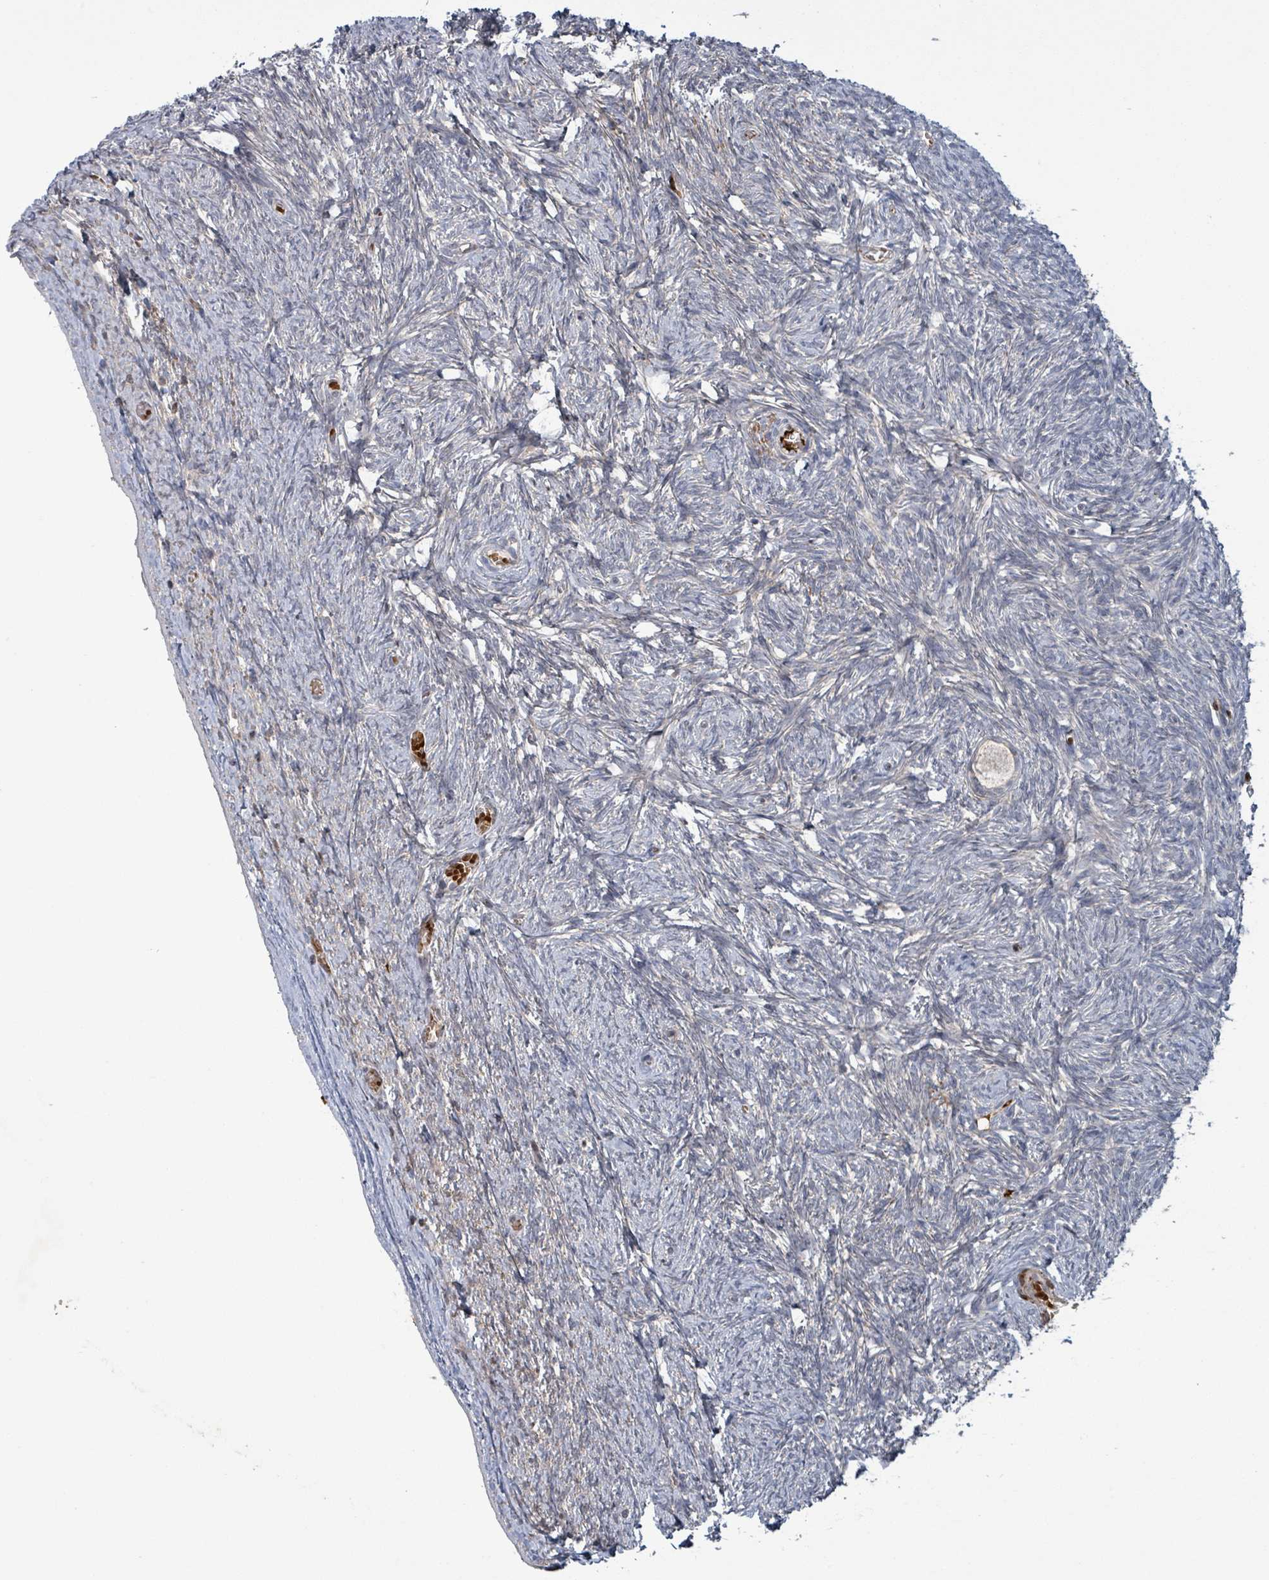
{"staining": {"intensity": "negative", "quantity": "none", "location": "none"}, "tissue": "ovary", "cell_type": "Follicle cells", "image_type": "normal", "snomed": [{"axis": "morphology", "description": "Normal tissue, NOS"}, {"axis": "topography", "description": "Ovary"}], "caption": "An image of ovary stained for a protein reveals no brown staining in follicle cells.", "gene": "GRM8", "patient": {"sex": "female", "age": 44}}